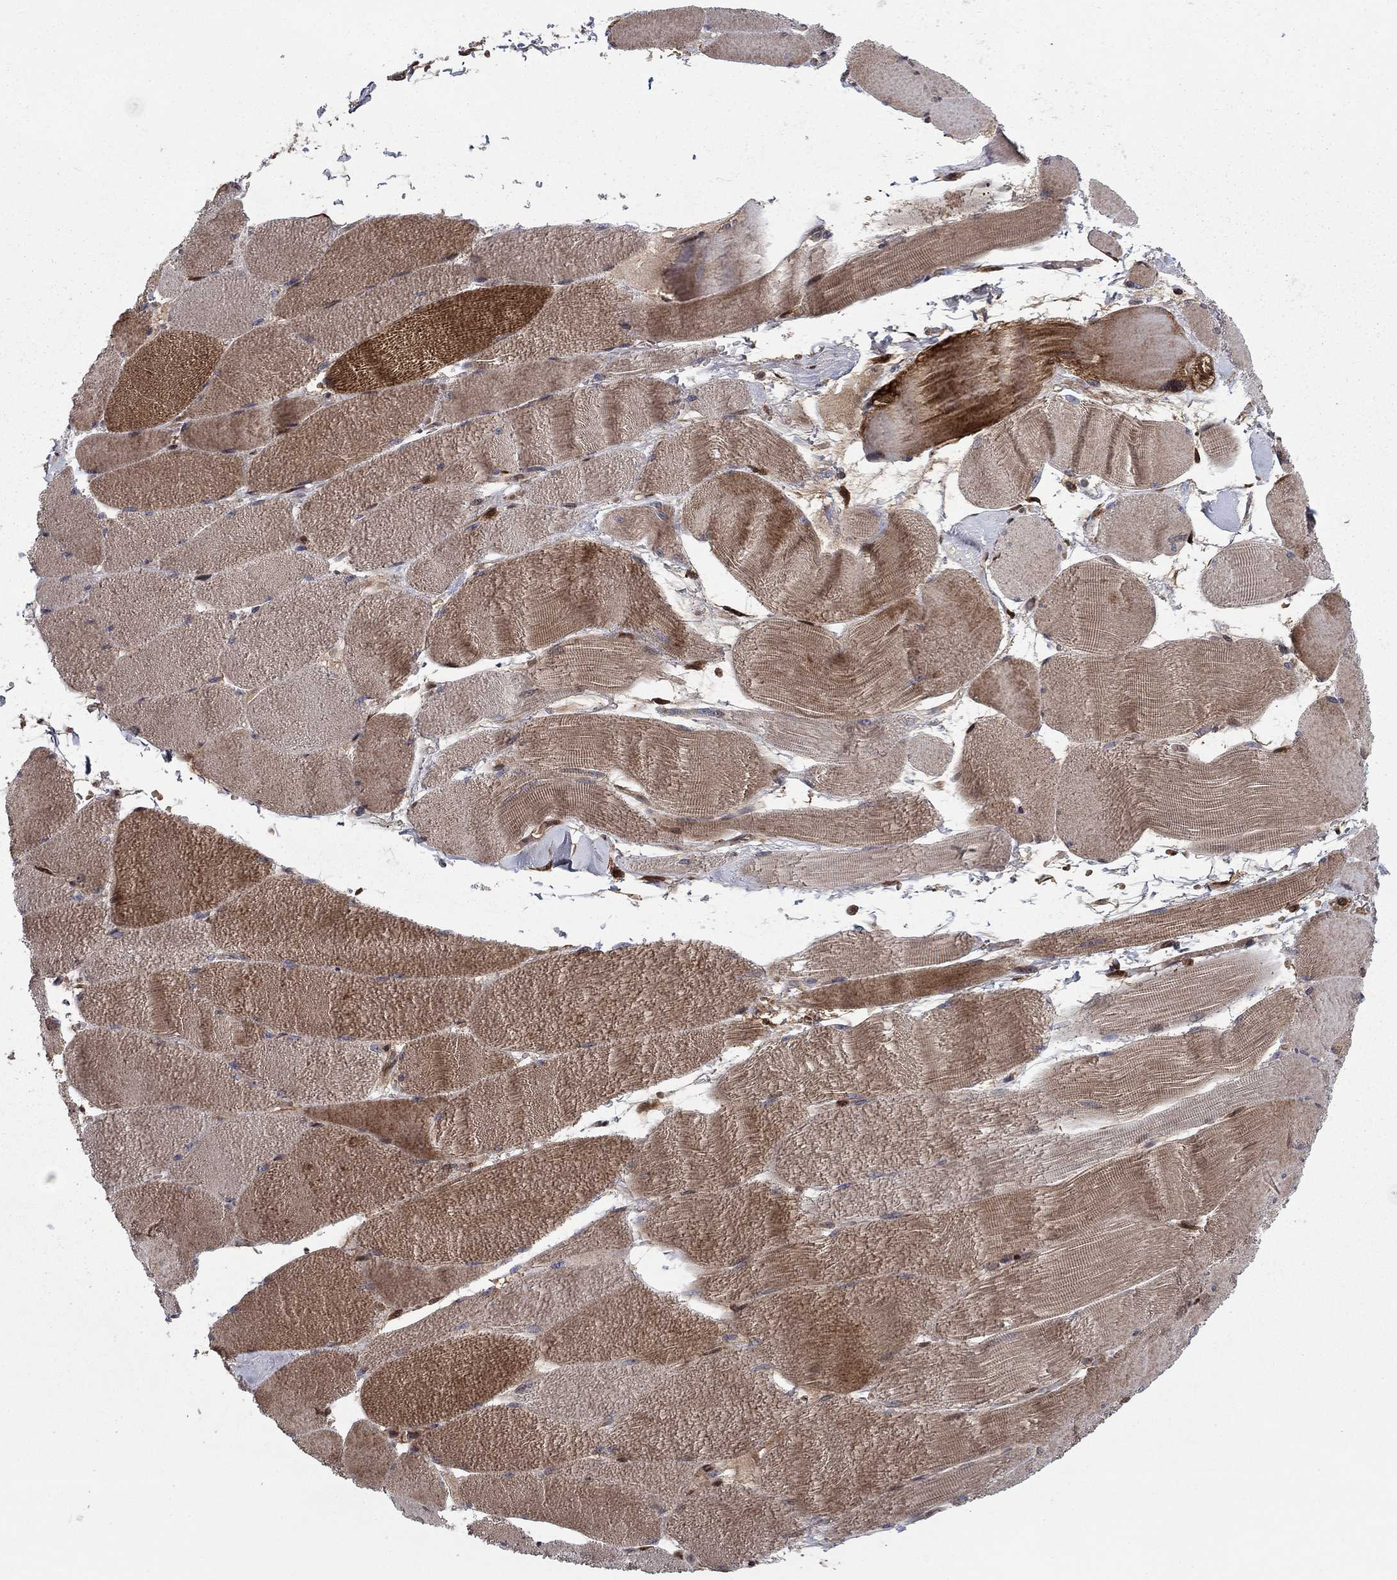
{"staining": {"intensity": "moderate", "quantity": "25%-75%", "location": "cytoplasmic/membranous"}, "tissue": "skeletal muscle", "cell_type": "Myocytes", "image_type": "normal", "snomed": [{"axis": "morphology", "description": "Normal tissue, NOS"}, {"axis": "topography", "description": "Skeletal muscle"}], "caption": "Protein analysis of unremarkable skeletal muscle exhibits moderate cytoplasmic/membranous expression in about 25%-75% of myocytes.", "gene": "HDAC4", "patient": {"sex": "male", "age": 56}}